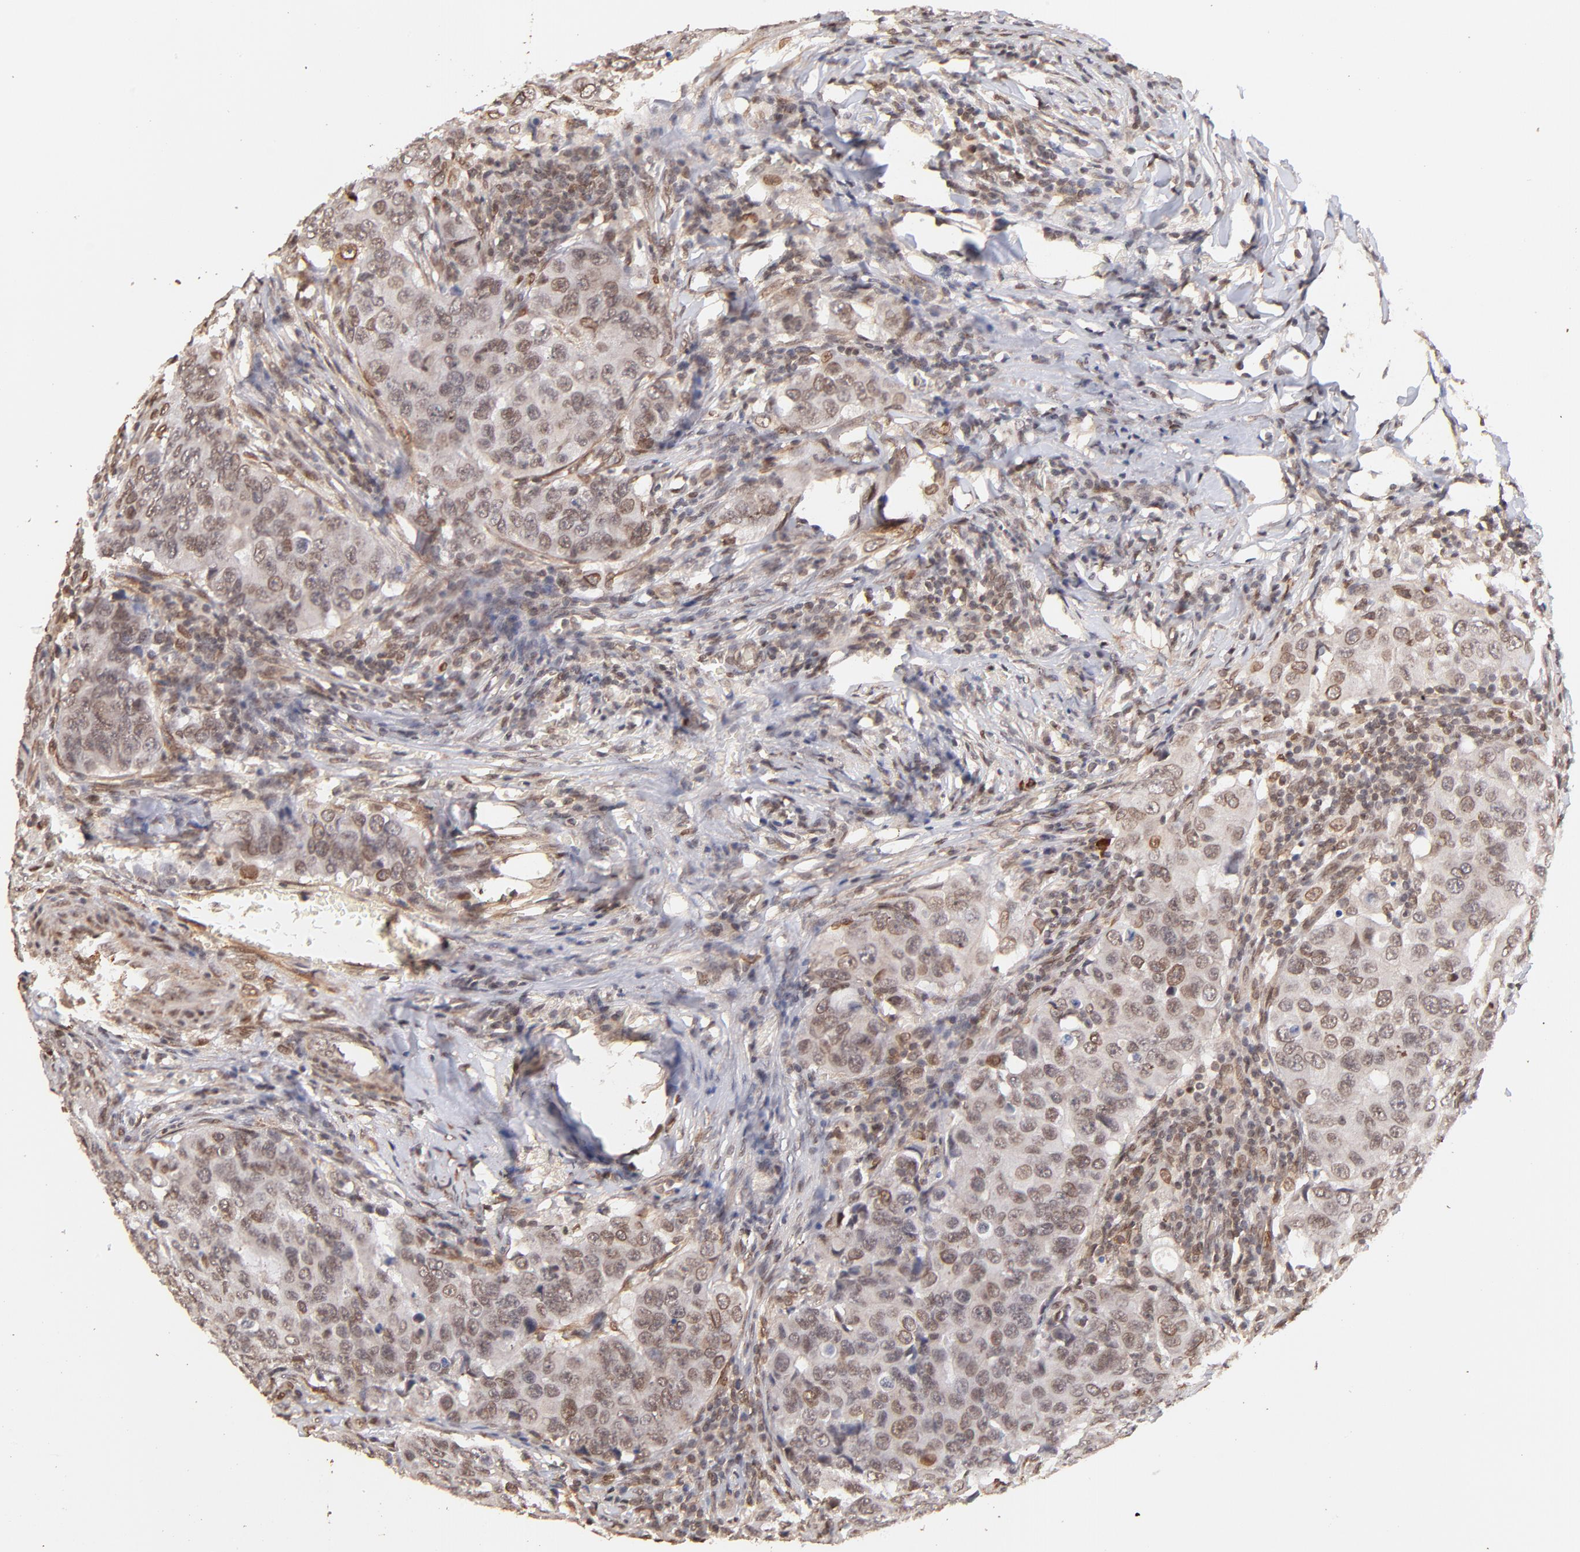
{"staining": {"intensity": "weak", "quantity": ">75%", "location": "cytoplasmic/membranous,nuclear"}, "tissue": "breast cancer", "cell_type": "Tumor cells", "image_type": "cancer", "snomed": [{"axis": "morphology", "description": "Duct carcinoma"}, {"axis": "topography", "description": "Breast"}], "caption": "A micrograph of human breast cancer stained for a protein exhibits weak cytoplasmic/membranous and nuclear brown staining in tumor cells.", "gene": "ZFP92", "patient": {"sex": "female", "age": 54}}